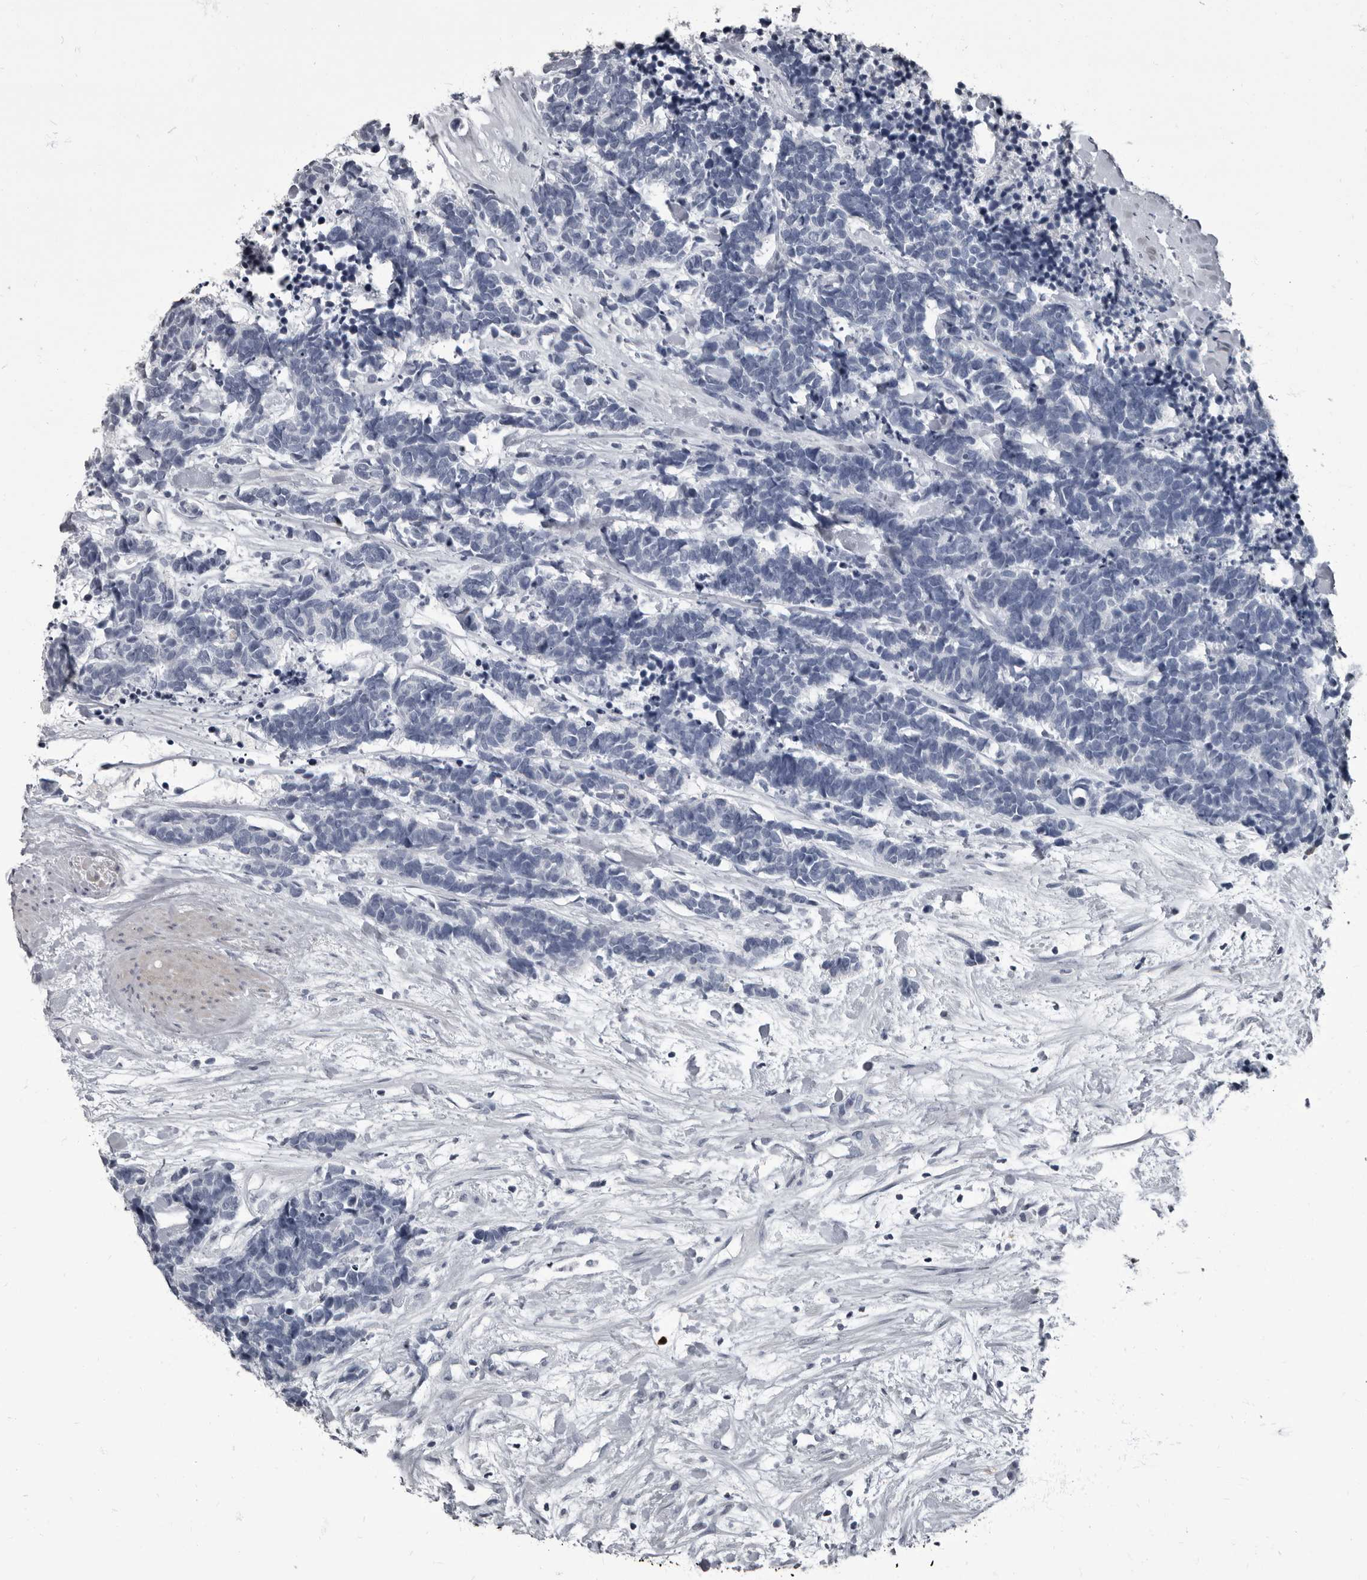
{"staining": {"intensity": "negative", "quantity": "none", "location": "none"}, "tissue": "carcinoid", "cell_type": "Tumor cells", "image_type": "cancer", "snomed": [{"axis": "morphology", "description": "Carcinoma, NOS"}, {"axis": "morphology", "description": "Carcinoid, malignant, NOS"}, {"axis": "topography", "description": "Urinary bladder"}], "caption": "The photomicrograph exhibits no staining of tumor cells in carcinoid. (Immunohistochemistry, brightfield microscopy, high magnification).", "gene": "TPD52L1", "patient": {"sex": "male", "age": 57}}